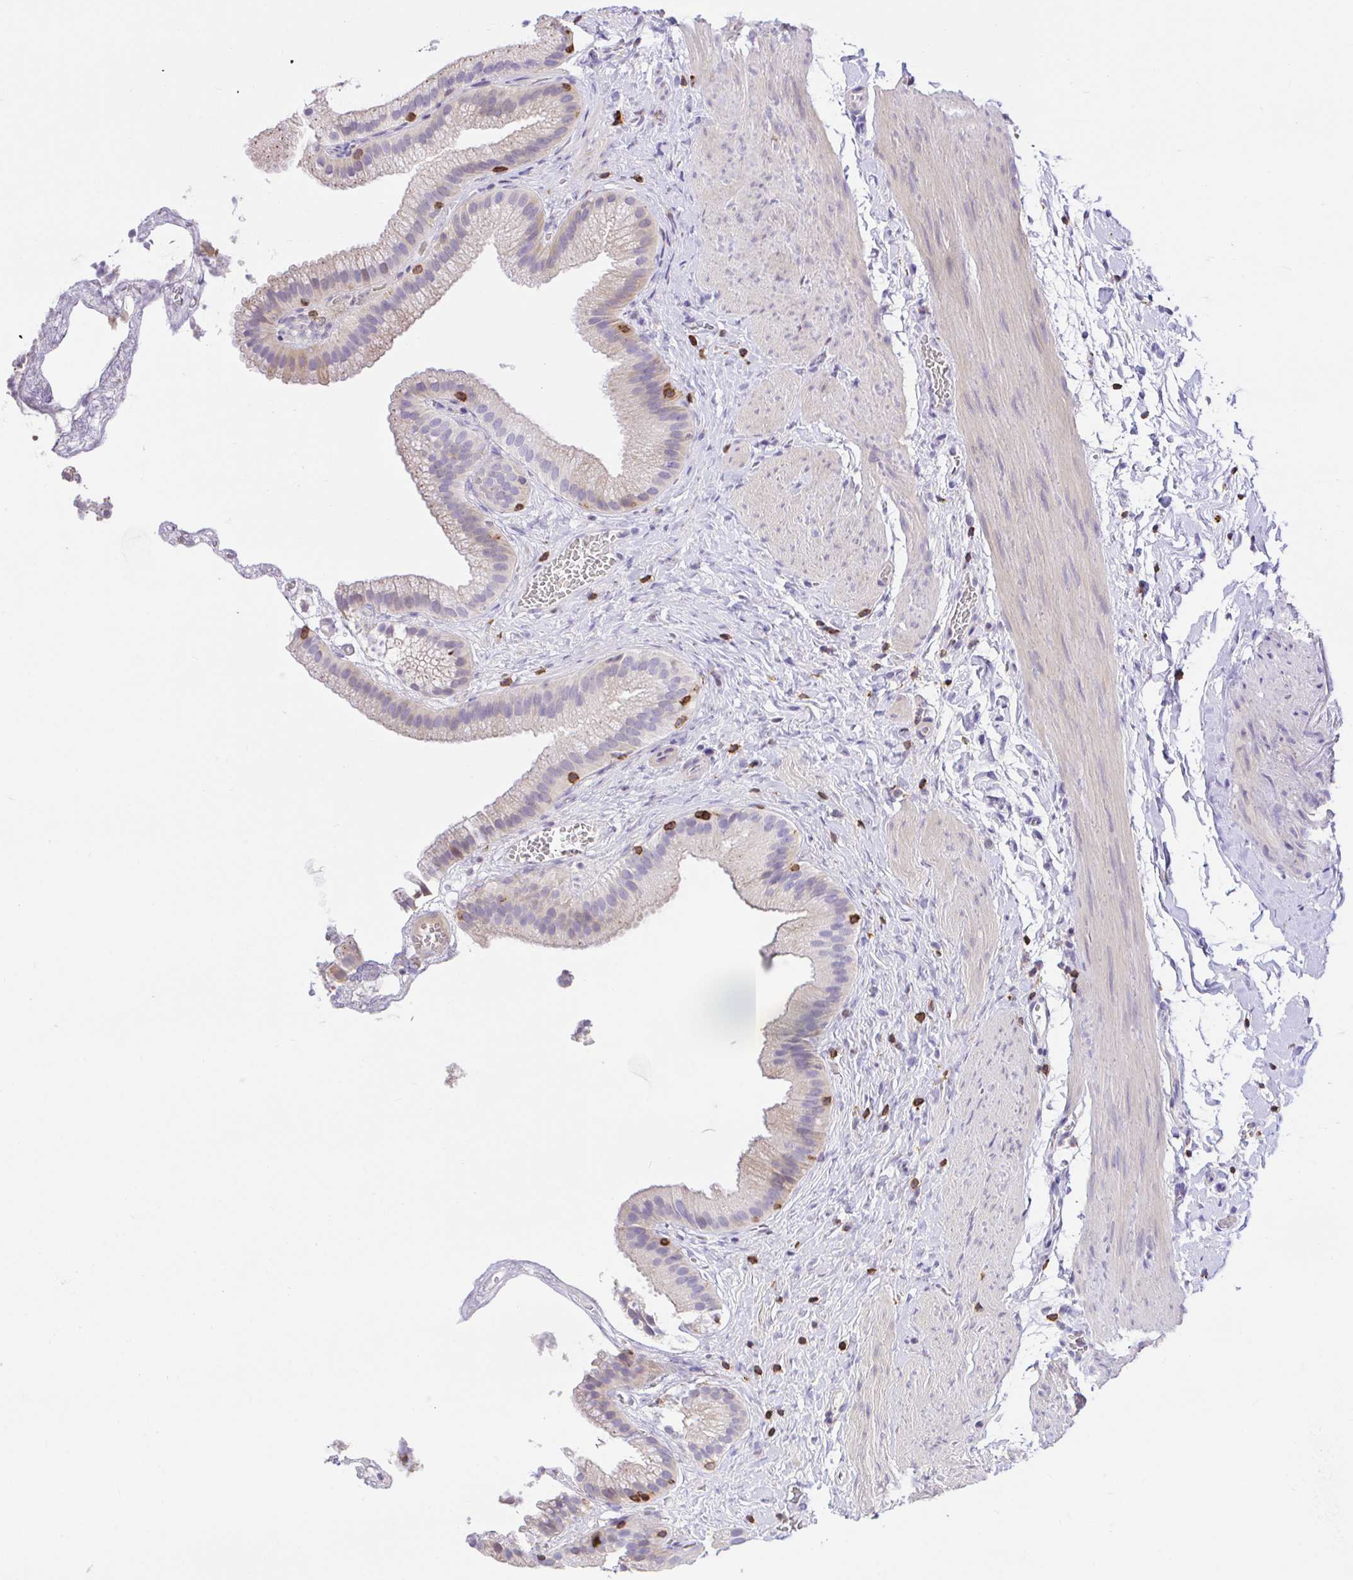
{"staining": {"intensity": "negative", "quantity": "none", "location": "none"}, "tissue": "gallbladder", "cell_type": "Glandular cells", "image_type": "normal", "snomed": [{"axis": "morphology", "description": "Normal tissue, NOS"}, {"axis": "topography", "description": "Gallbladder"}], "caption": "Unremarkable gallbladder was stained to show a protein in brown. There is no significant positivity in glandular cells.", "gene": "SKAP1", "patient": {"sex": "female", "age": 63}}